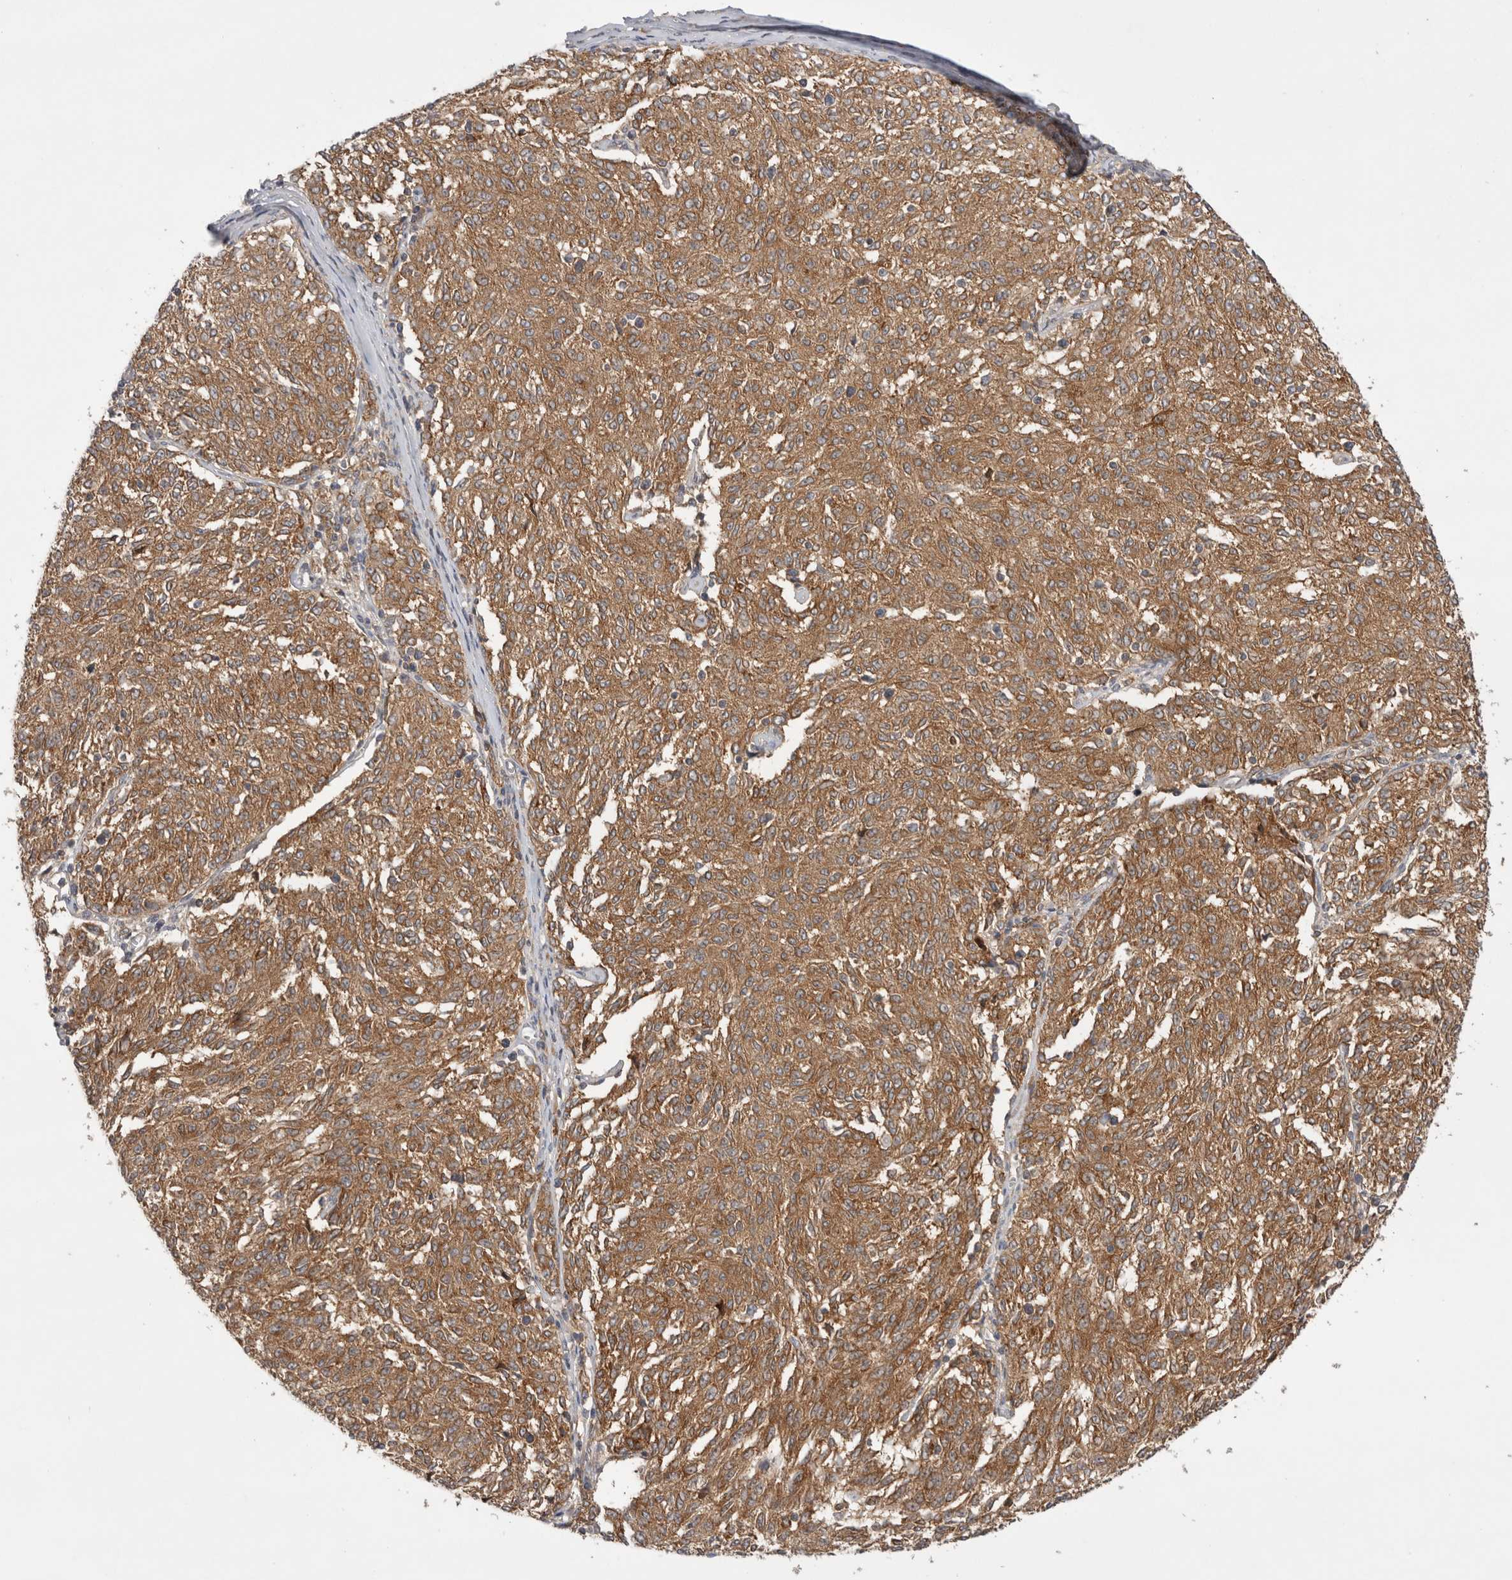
{"staining": {"intensity": "moderate", "quantity": ">75%", "location": "cytoplasmic/membranous"}, "tissue": "melanoma", "cell_type": "Tumor cells", "image_type": "cancer", "snomed": [{"axis": "morphology", "description": "Malignant melanoma, NOS"}, {"axis": "topography", "description": "Skin"}], "caption": "Malignant melanoma tissue exhibits moderate cytoplasmic/membranous staining in about >75% of tumor cells, visualized by immunohistochemistry.", "gene": "VPS28", "patient": {"sex": "female", "age": 72}}